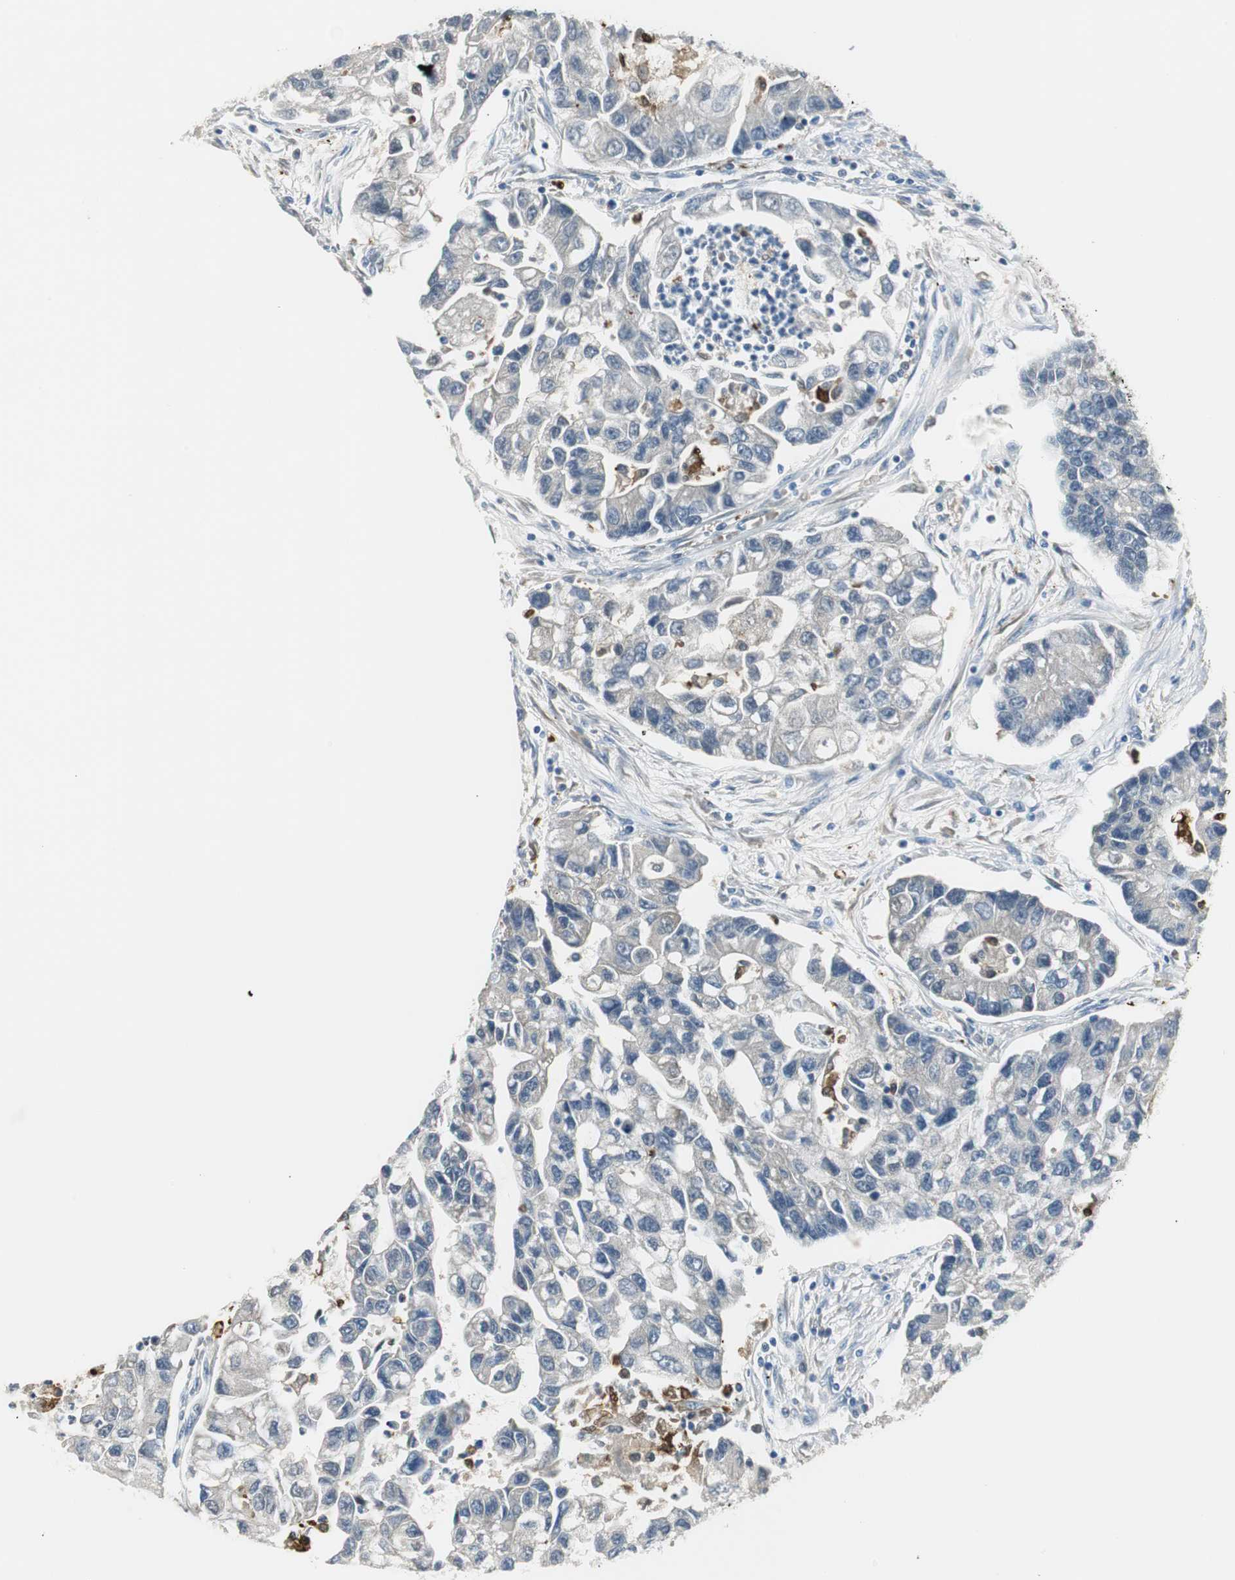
{"staining": {"intensity": "negative", "quantity": "none", "location": "none"}, "tissue": "lung cancer", "cell_type": "Tumor cells", "image_type": "cancer", "snomed": [{"axis": "morphology", "description": "Adenocarcinoma, NOS"}, {"axis": "topography", "description": "Lung"}], "caption": "Photomicrograph shows no protein positivity in tumor cells of adenocarcinoma (lung) tissue.", "gene": "FBP1", "patient": {"sex": "female", "age": 51}}